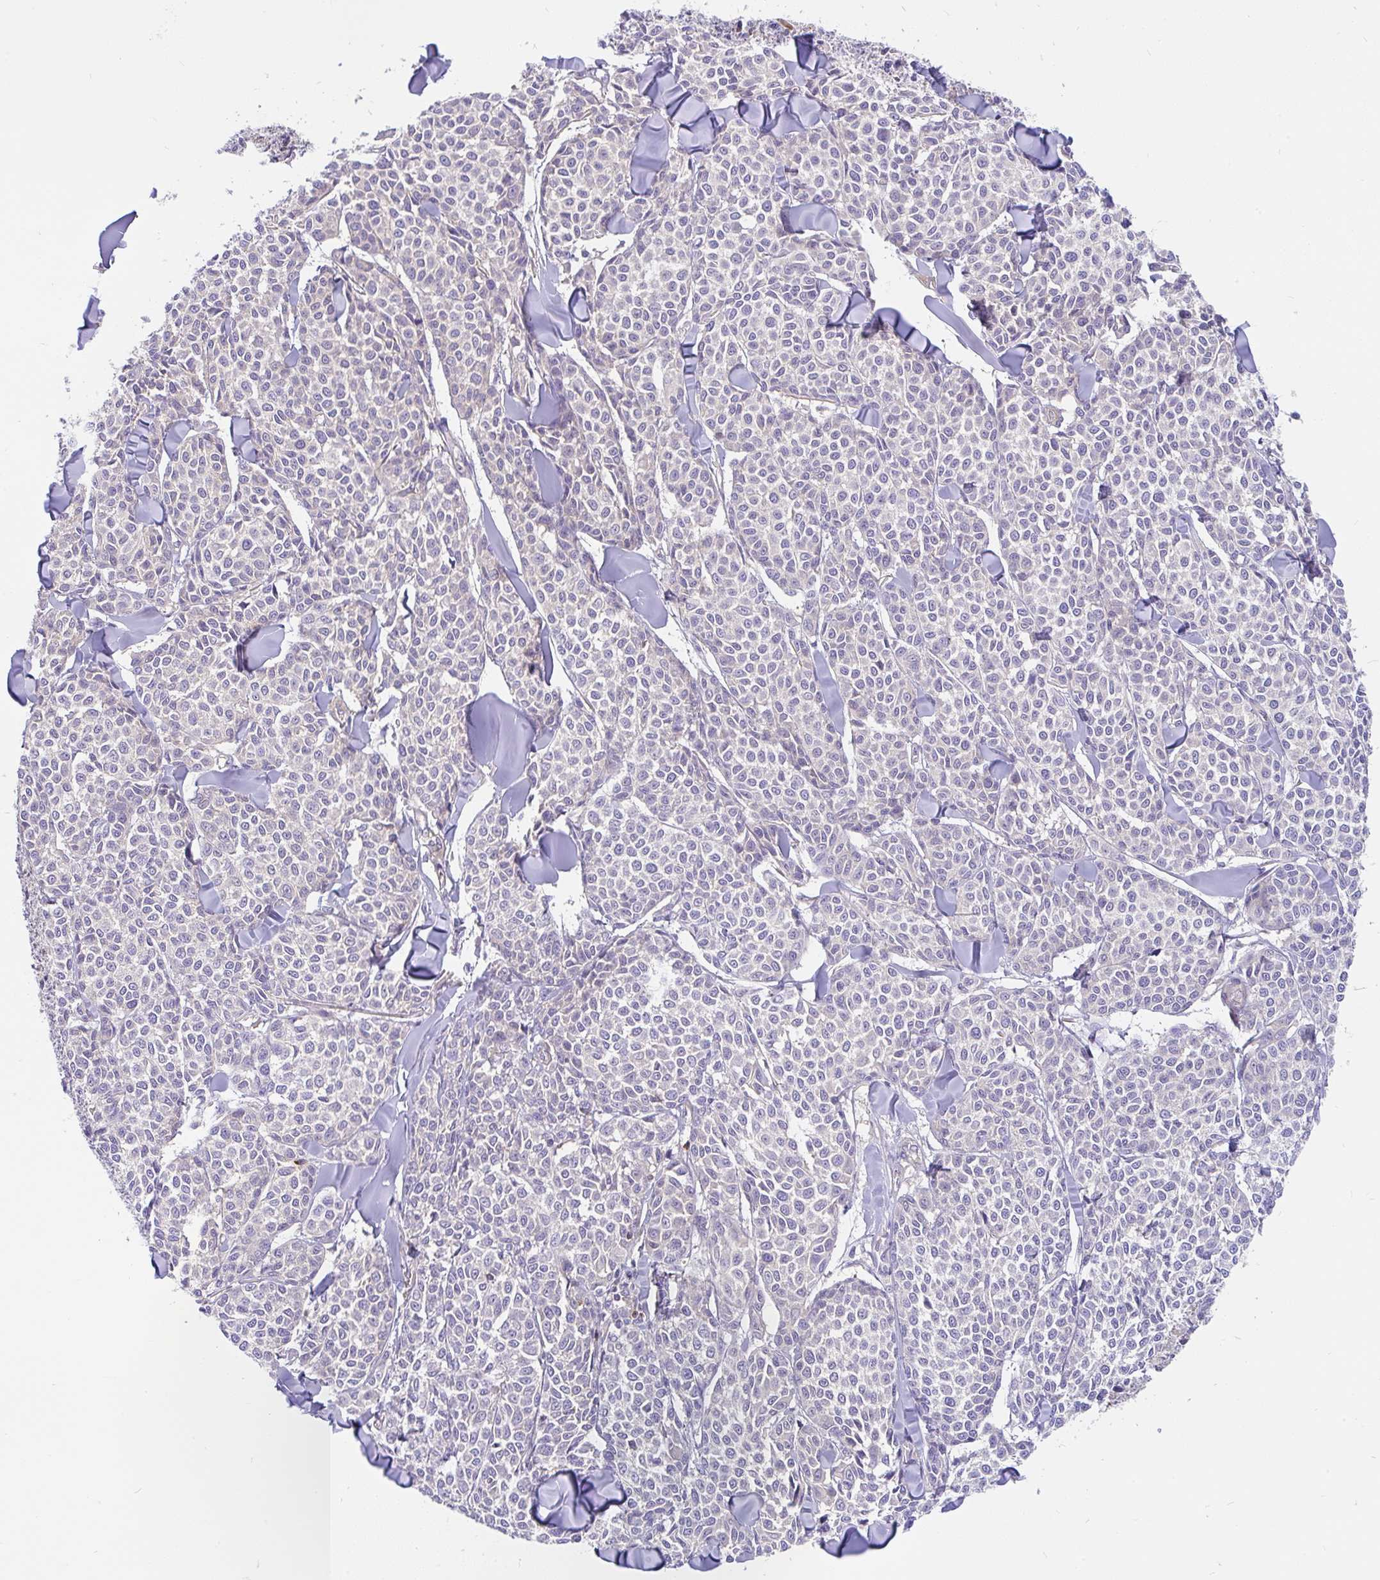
{"staining": {"intensity": "weak", "quantity": "25%-75%", "location": "cytoplasmic/membranous"}, "tissue": "melanoma", "cell_type": "Tumor cells", "image_type": "cancer", "snomed": [{"axis": "morphology", "description": "Malignant melanoma, NOS"}, {"axis": "topography", "description": "Skin"}], "caption": "A micrograph showing weak cytoplasmic/membranous expression in approximately 25%-75% of tumor cells in malignant melanoma, as visualized by brown immunohistochemical staining.", "gene": "LRRC26", "patient": {"sex": "male", "age": 46}}